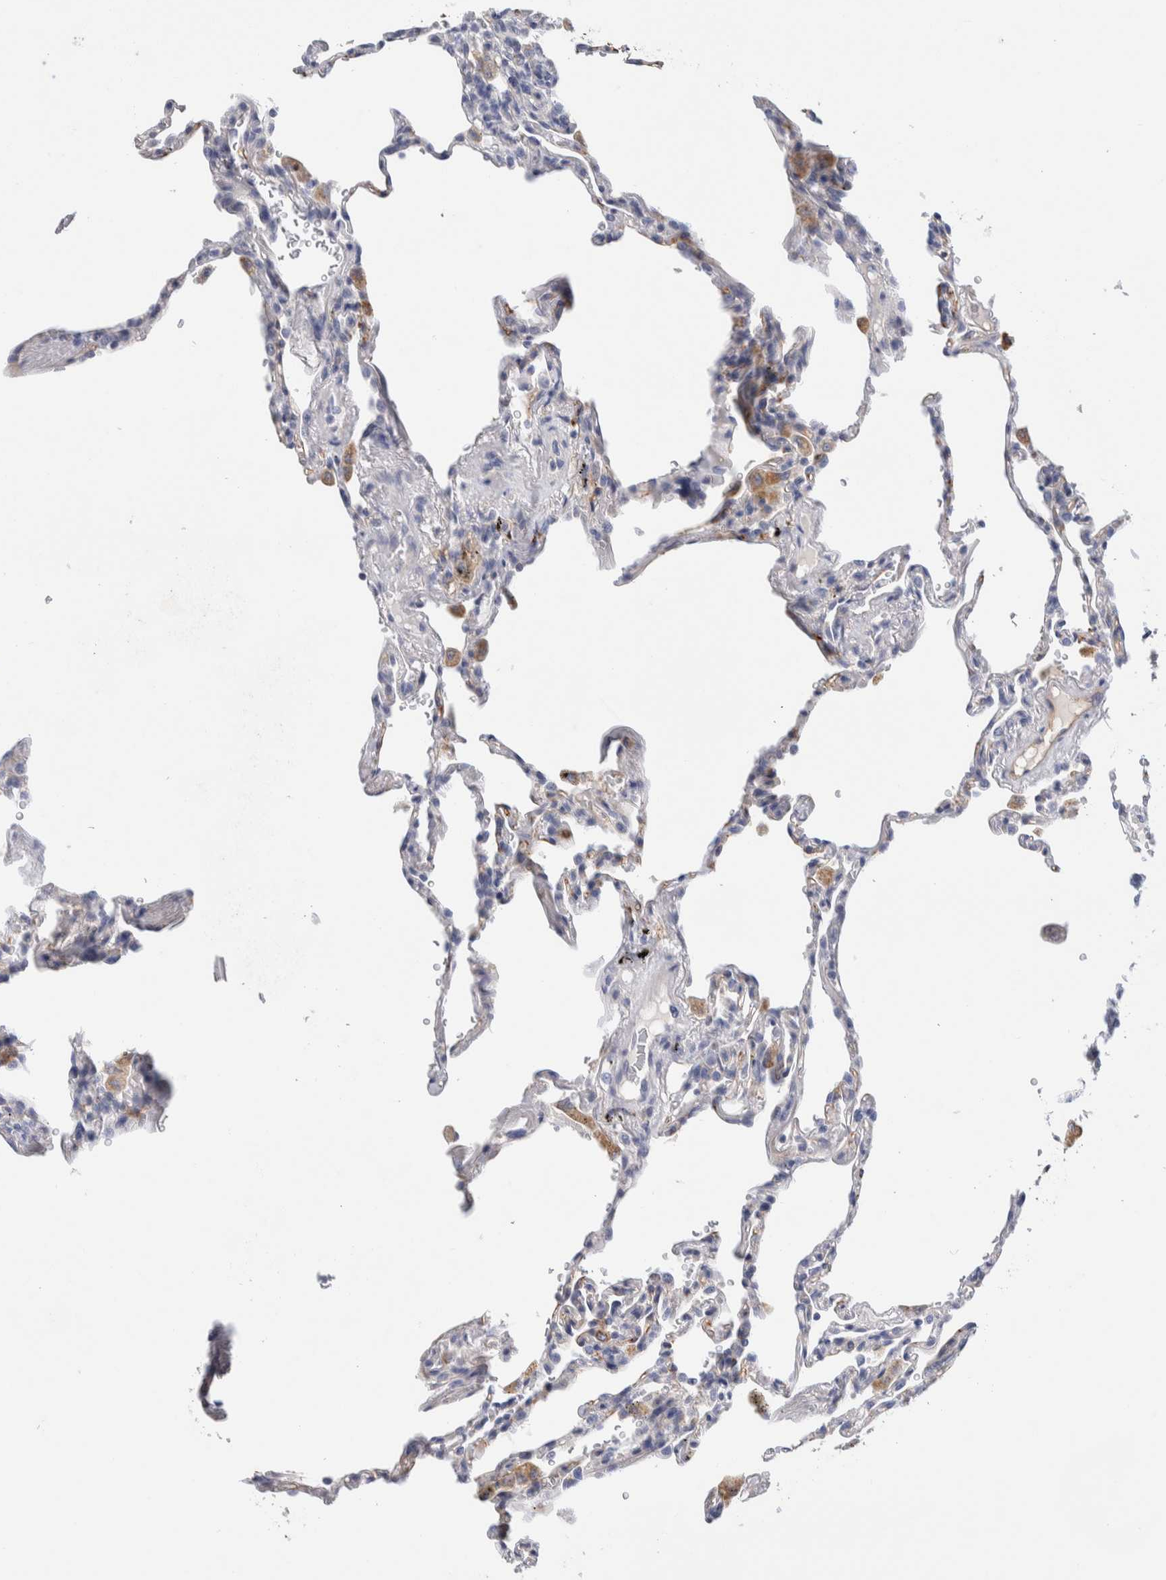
{"staining": {"intensity": "negative", "quantity": "none", "location": "none"}, "tissue": "lung", "cell_type": "Alveolar cells", "image_type": "normal", "snomed": [{"axis": "morphology", "description": "Normal tissue, NOS"}, {"axis": "topography", "description": "Lung"}], "caption": "There is no significant staining in alveolar cells of lung. (DAB immunohistochemistry, high magnification).", "gene": "METRNL", "patient": {"sex": "male", "age": 59}}